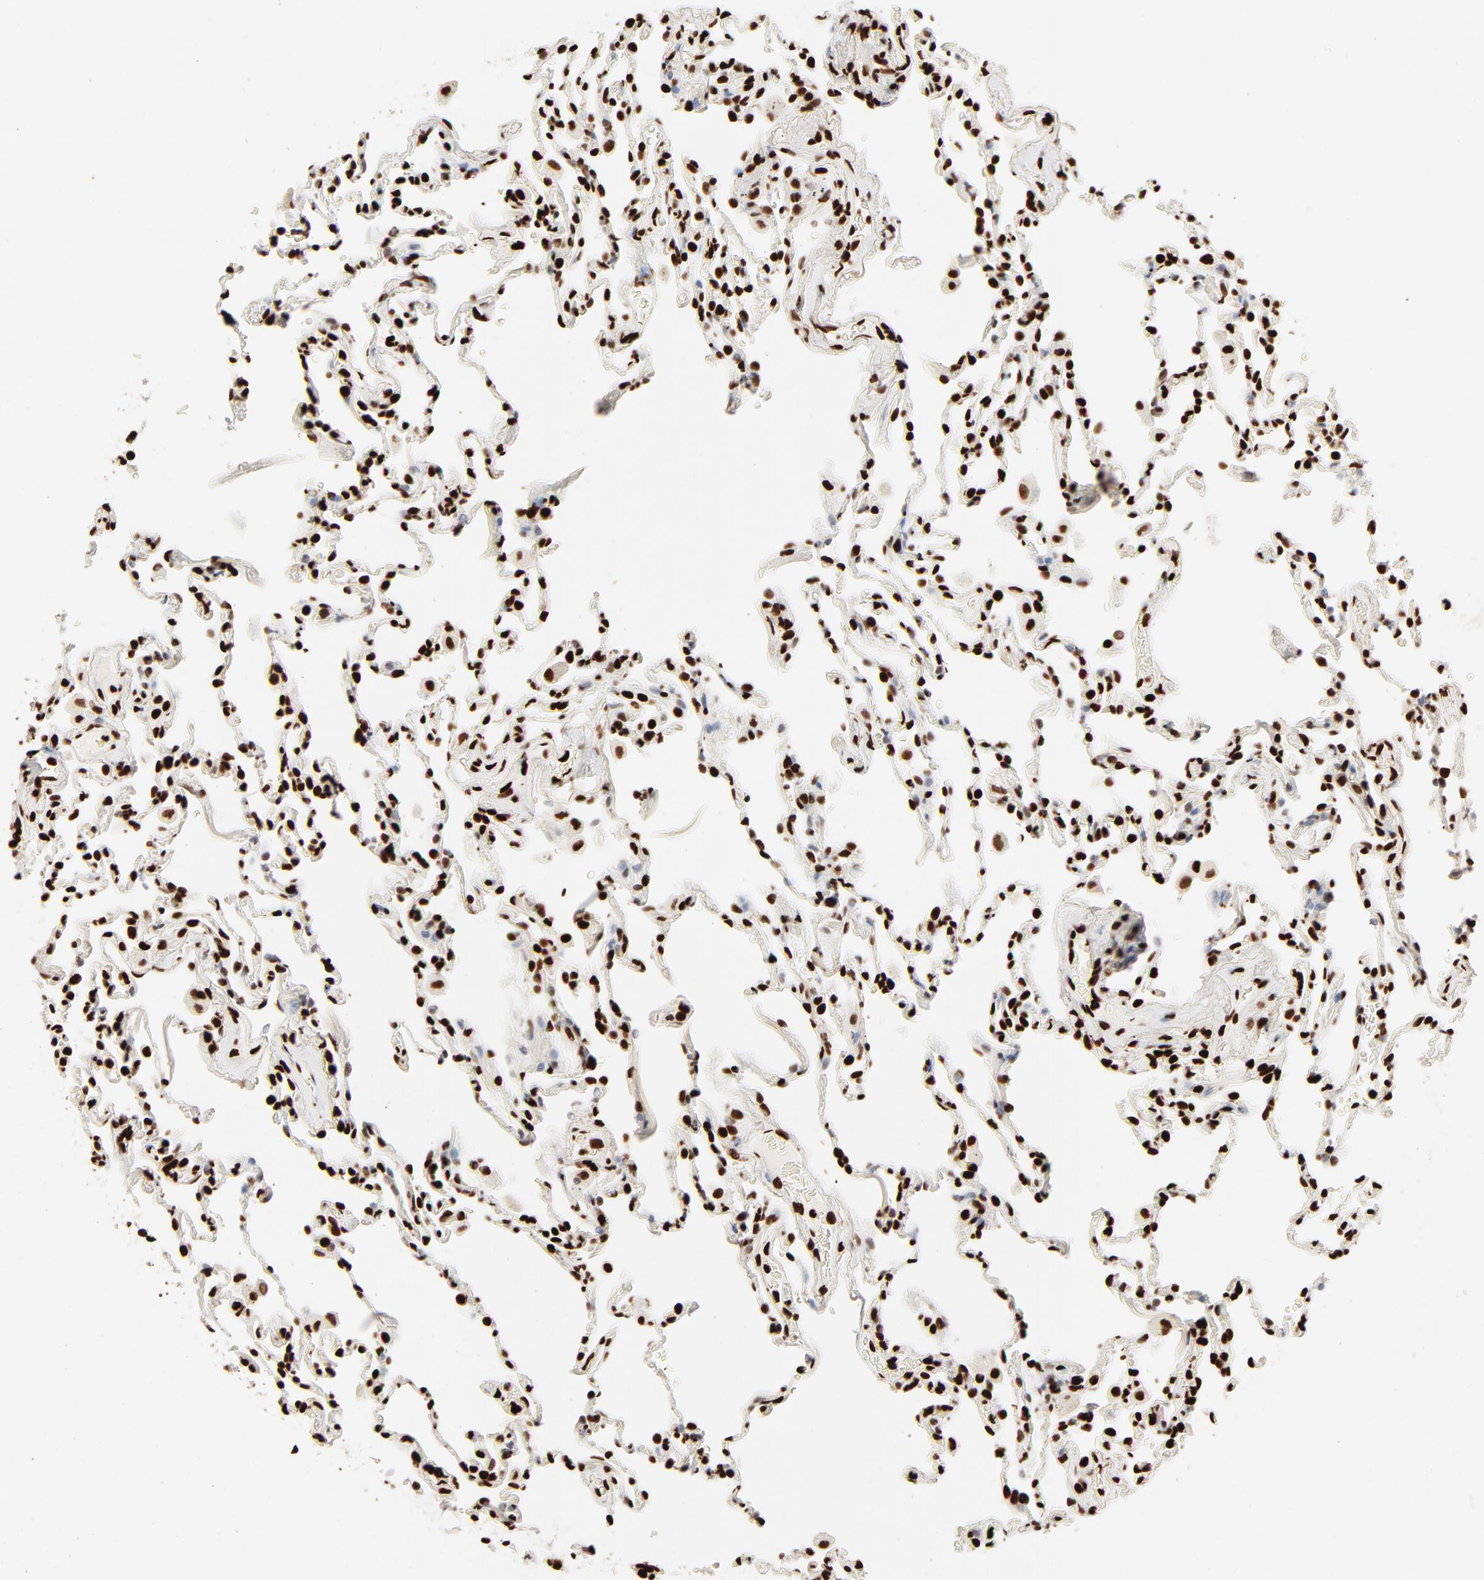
{"staining": {"intensity": "strong", "quantity": ">75%", "location": "nuclear"}, "tissue": "lung", "cell_type": "Alveolar cells", "image_type": "normal", "snomed": [{"axis": "morphology", "description": "Normal tissue, NOS"}, {"axis": "morphology", "description": "Soft tissue tumor metastatic"}, {"axis": "topography", "description": "Lung"}], "caption": "Benign lung exhibits strong nuclear positivity in approximately >75% of alveolar cells, visualized by immunohistochemistry.", "gene": "HMGB1", "patient": {"sex": "male", "age": 59}}